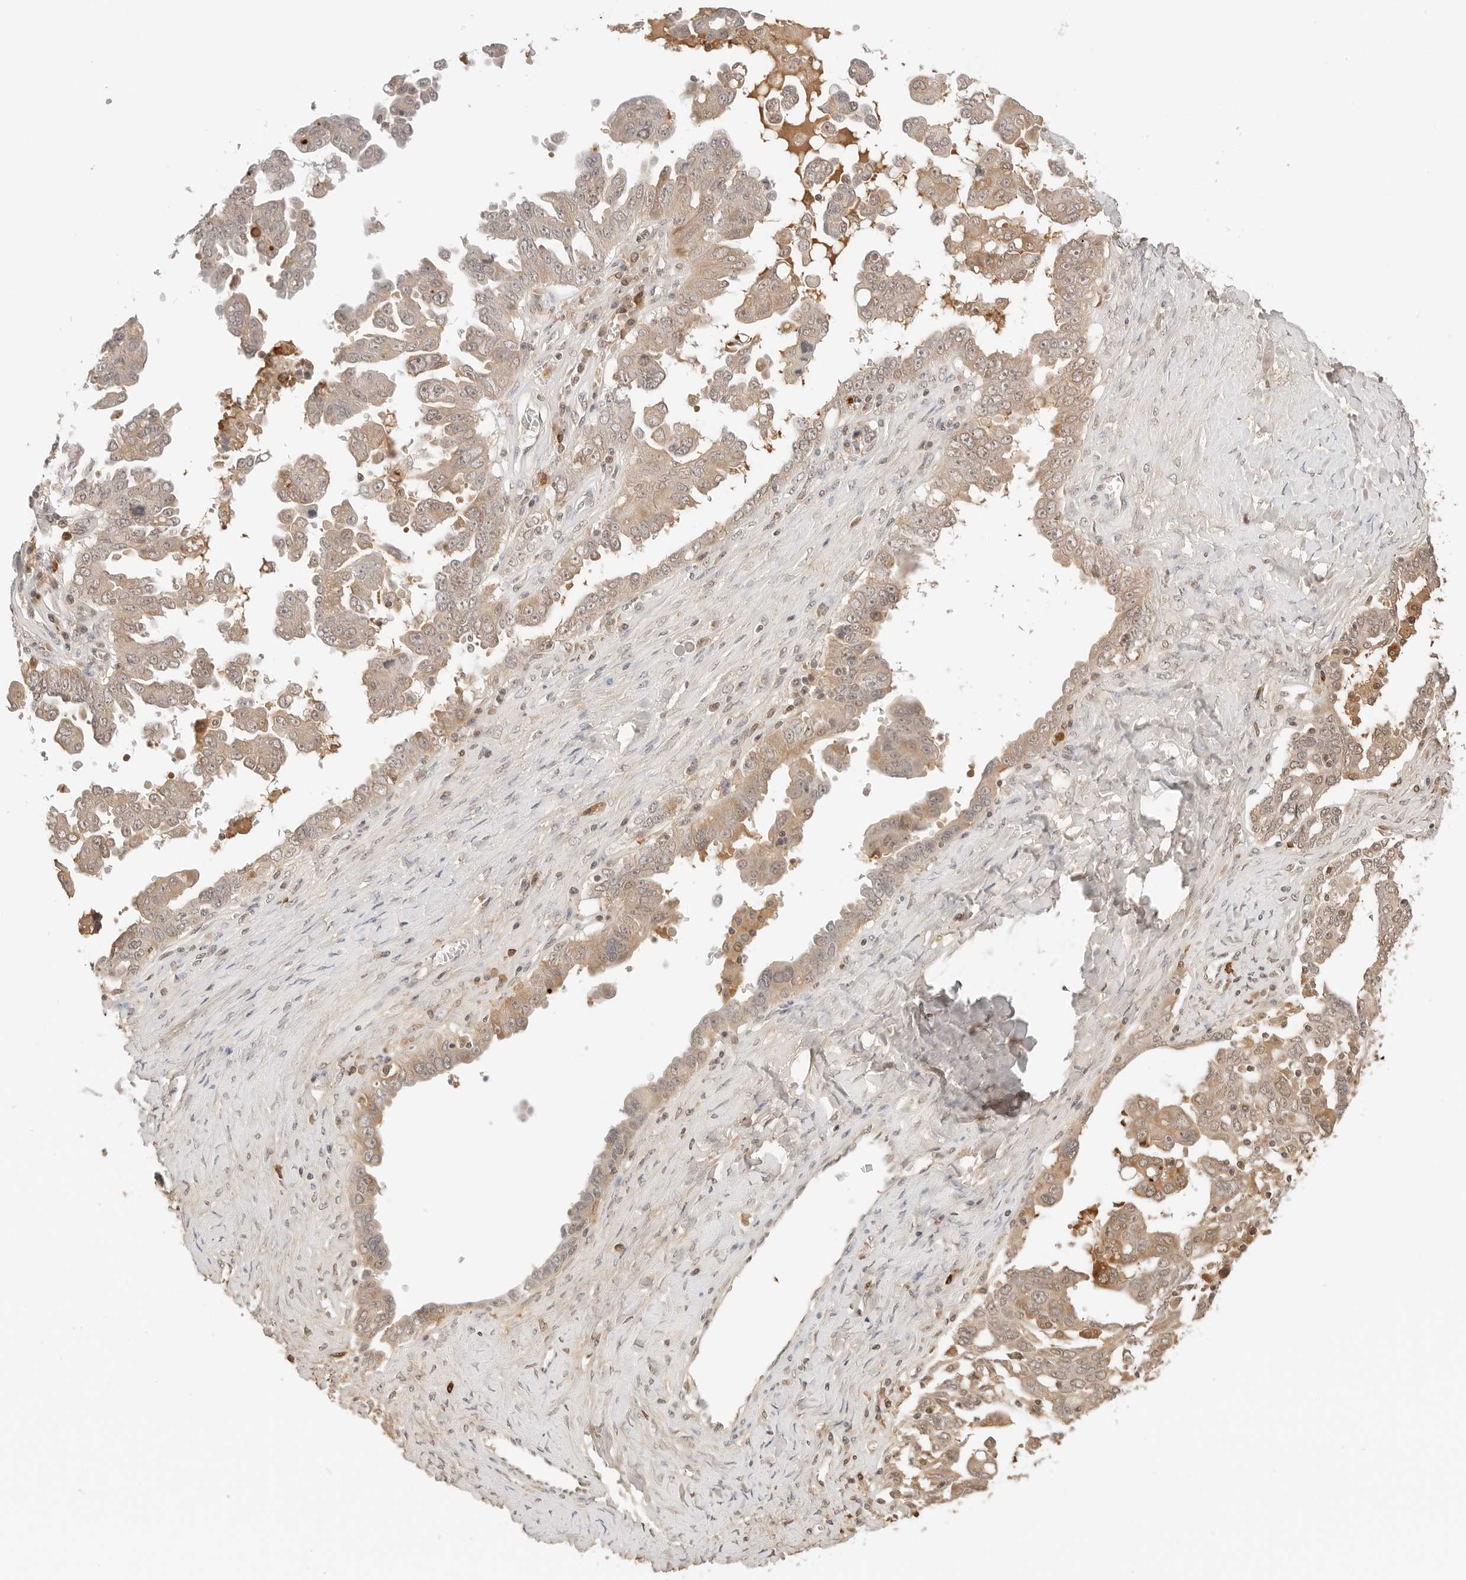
{"staining": {"intensity": "moderate", "quantity": ">75%", "location": "cytoplasmic/membranous"}, "tissue": "ovarian cancer", "cell_type": "Tumor cells", "image_type": "cancer", "snomed": [{"axis": "morphology", "description": "Carcinoma, endometroid"}, {"axis": "topography", "description": "Ovary"}], "caption": "A brown stain highlights moderate cytoplasmic/membranous positivity of a protein in ovarian cancer (endometroid carcinoma) tumor cells.", "gene": "SEPTIN4", "patient": {"sex": "female", "age": 62}}